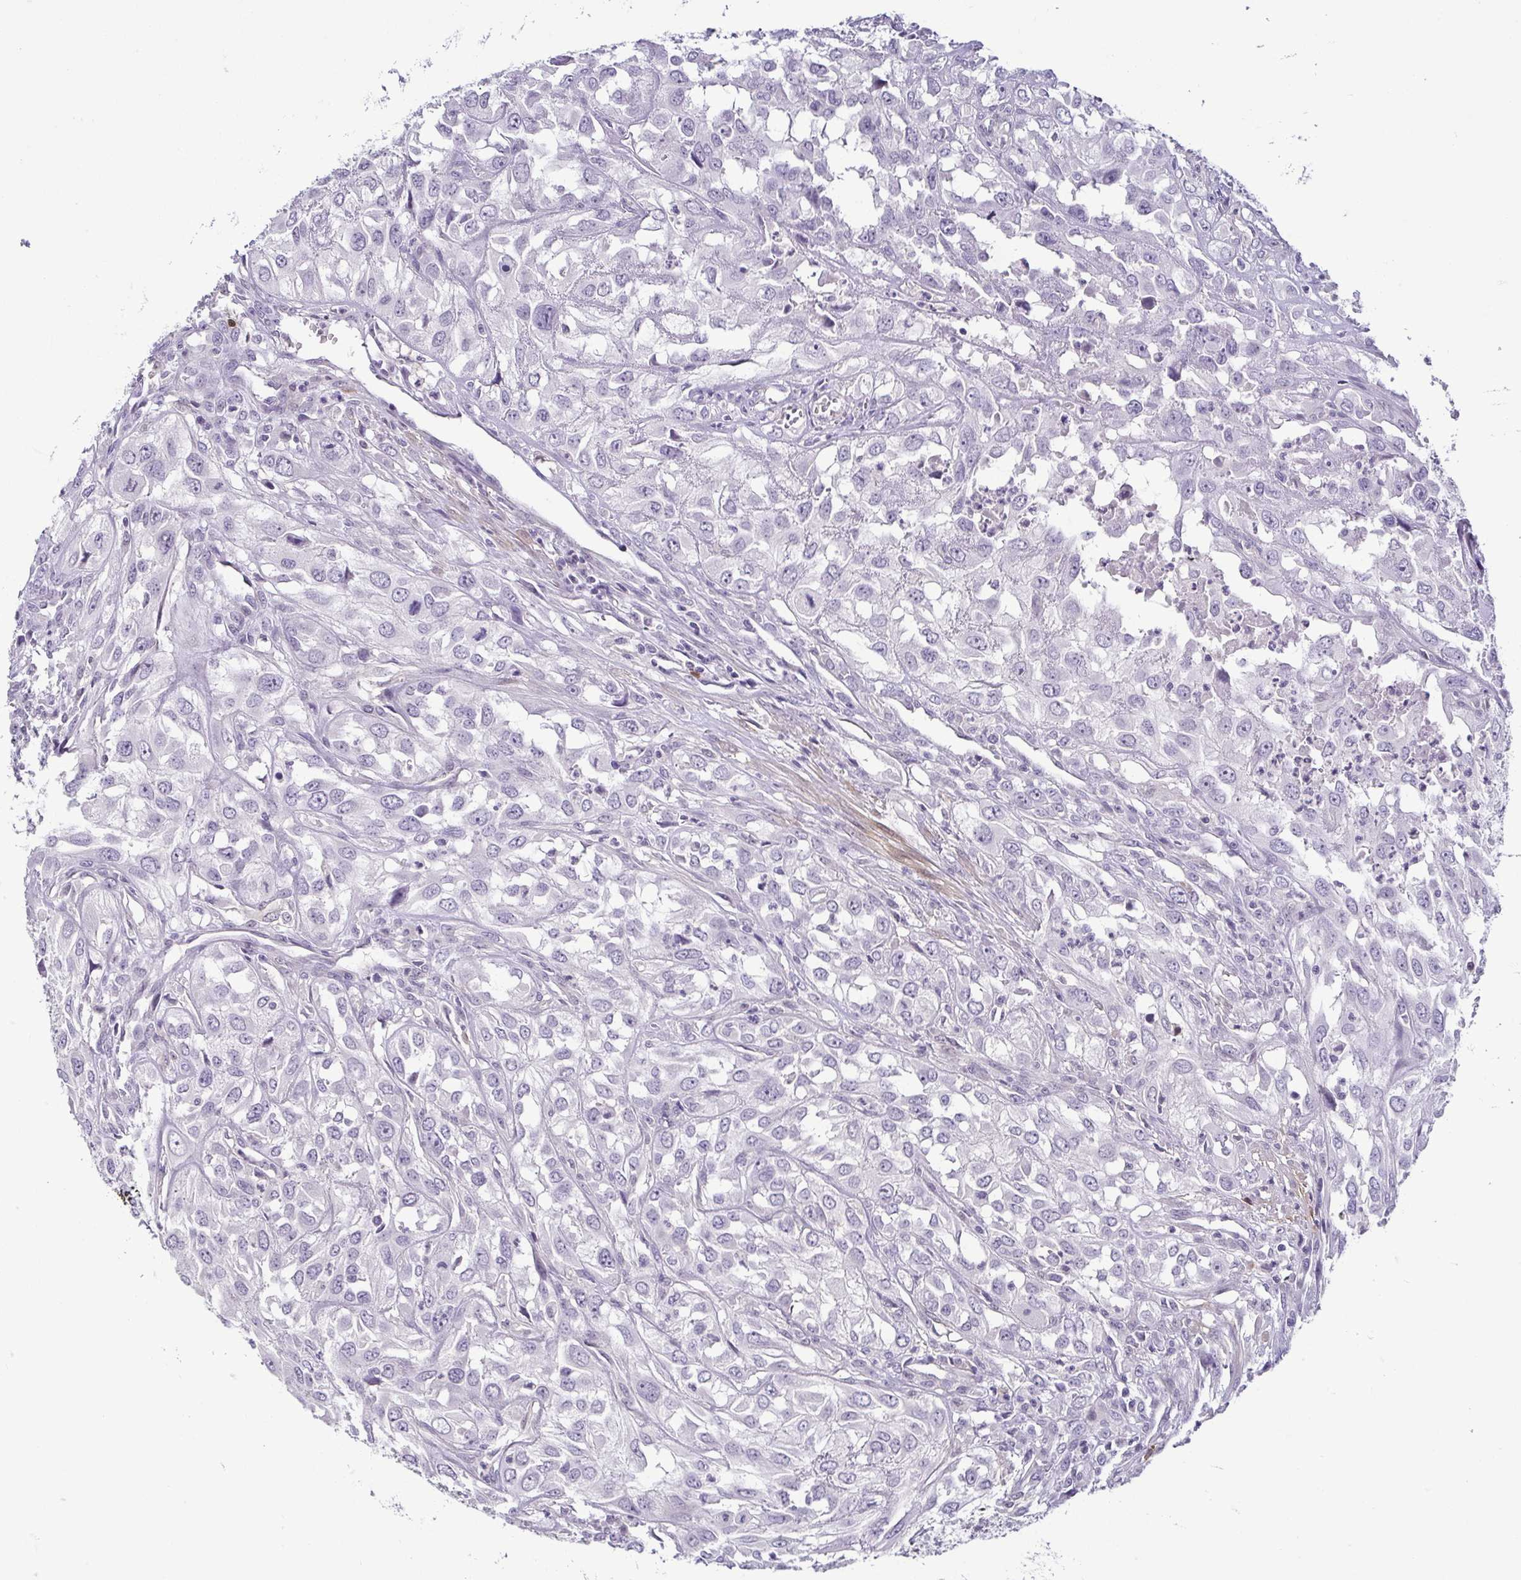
{"staining": {"intensity": "negative", "quantity": "none", "location": "none"}, "tissue": "urothelial cancer", "cell_type": "Tumor cells", "image_type": "cancer", "snomed": [{"axis": "morphology", "description": "Urothelial carcinoma, High grade"}, {"axis": "topography", "description": "Urinary bladder"}], "caption": "Tumor cells are negative for brown protein staining in high-grade urothelial carcinoma. The staining was performed using DAB to visualize the protein expression in brown, while the nuclei were stained in blue with hematoxylin (Magnification: 20x).", "gene": "HOPX", "patient": {"sex": "male", "age": 67}}